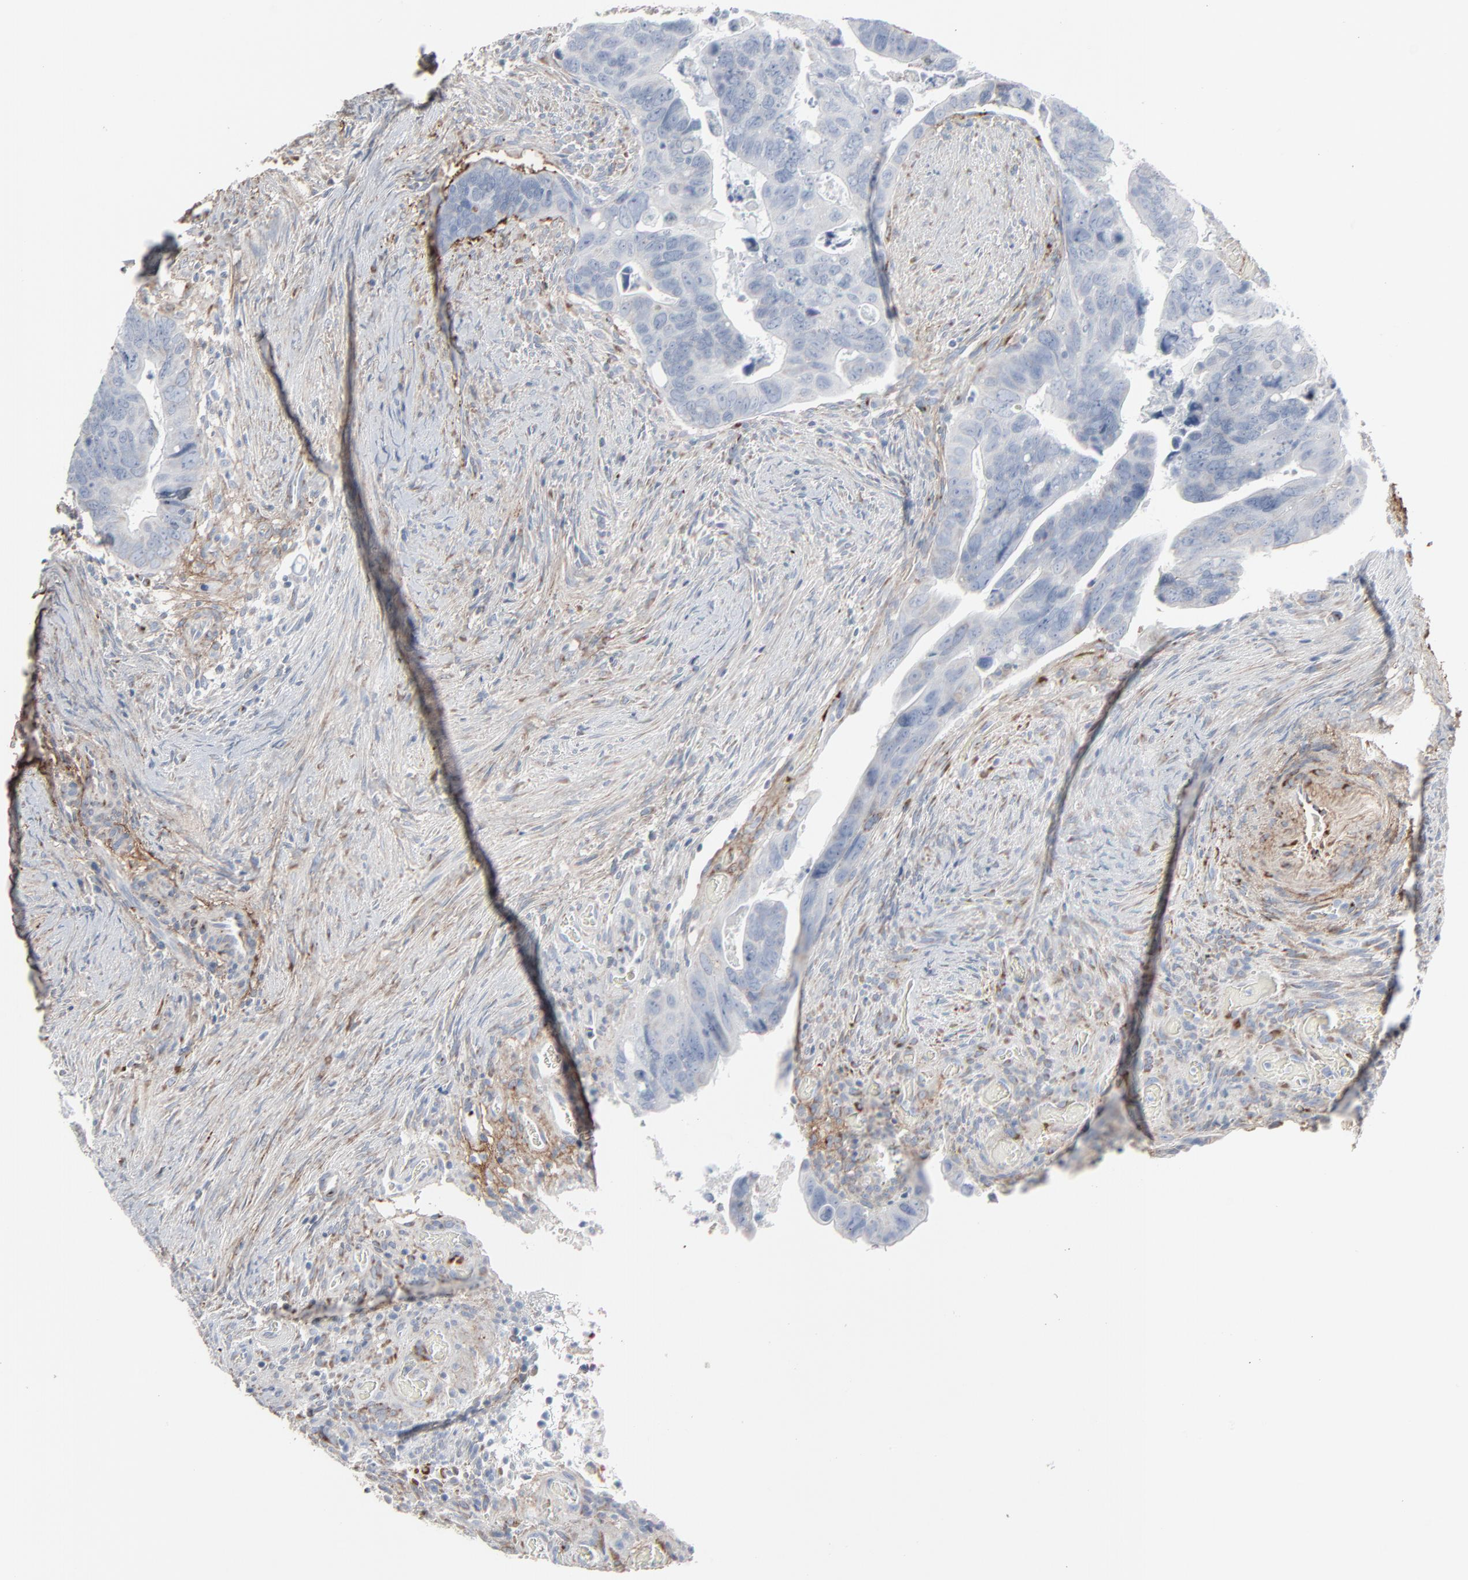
{"staining": {"intensity": "weak", "quantity": "25%-75%", "location": "cytoplasmic/membranous"}, "tissue": "colorectal cancer", "cell_type": "Tumor cells", "image_type": "cancer", "snomed": [{"axis": "morphology", "description": "Adenocarcinoma, NOS"}, {"axis": "topography", "description": "Rectum"}], "caption": "Human adenocarcinoma (colorectal) stained with a protein marker reveals weak staining in tumor cells.", "gene": "BGN", "patient": {"sex": "male", "age": 53}}